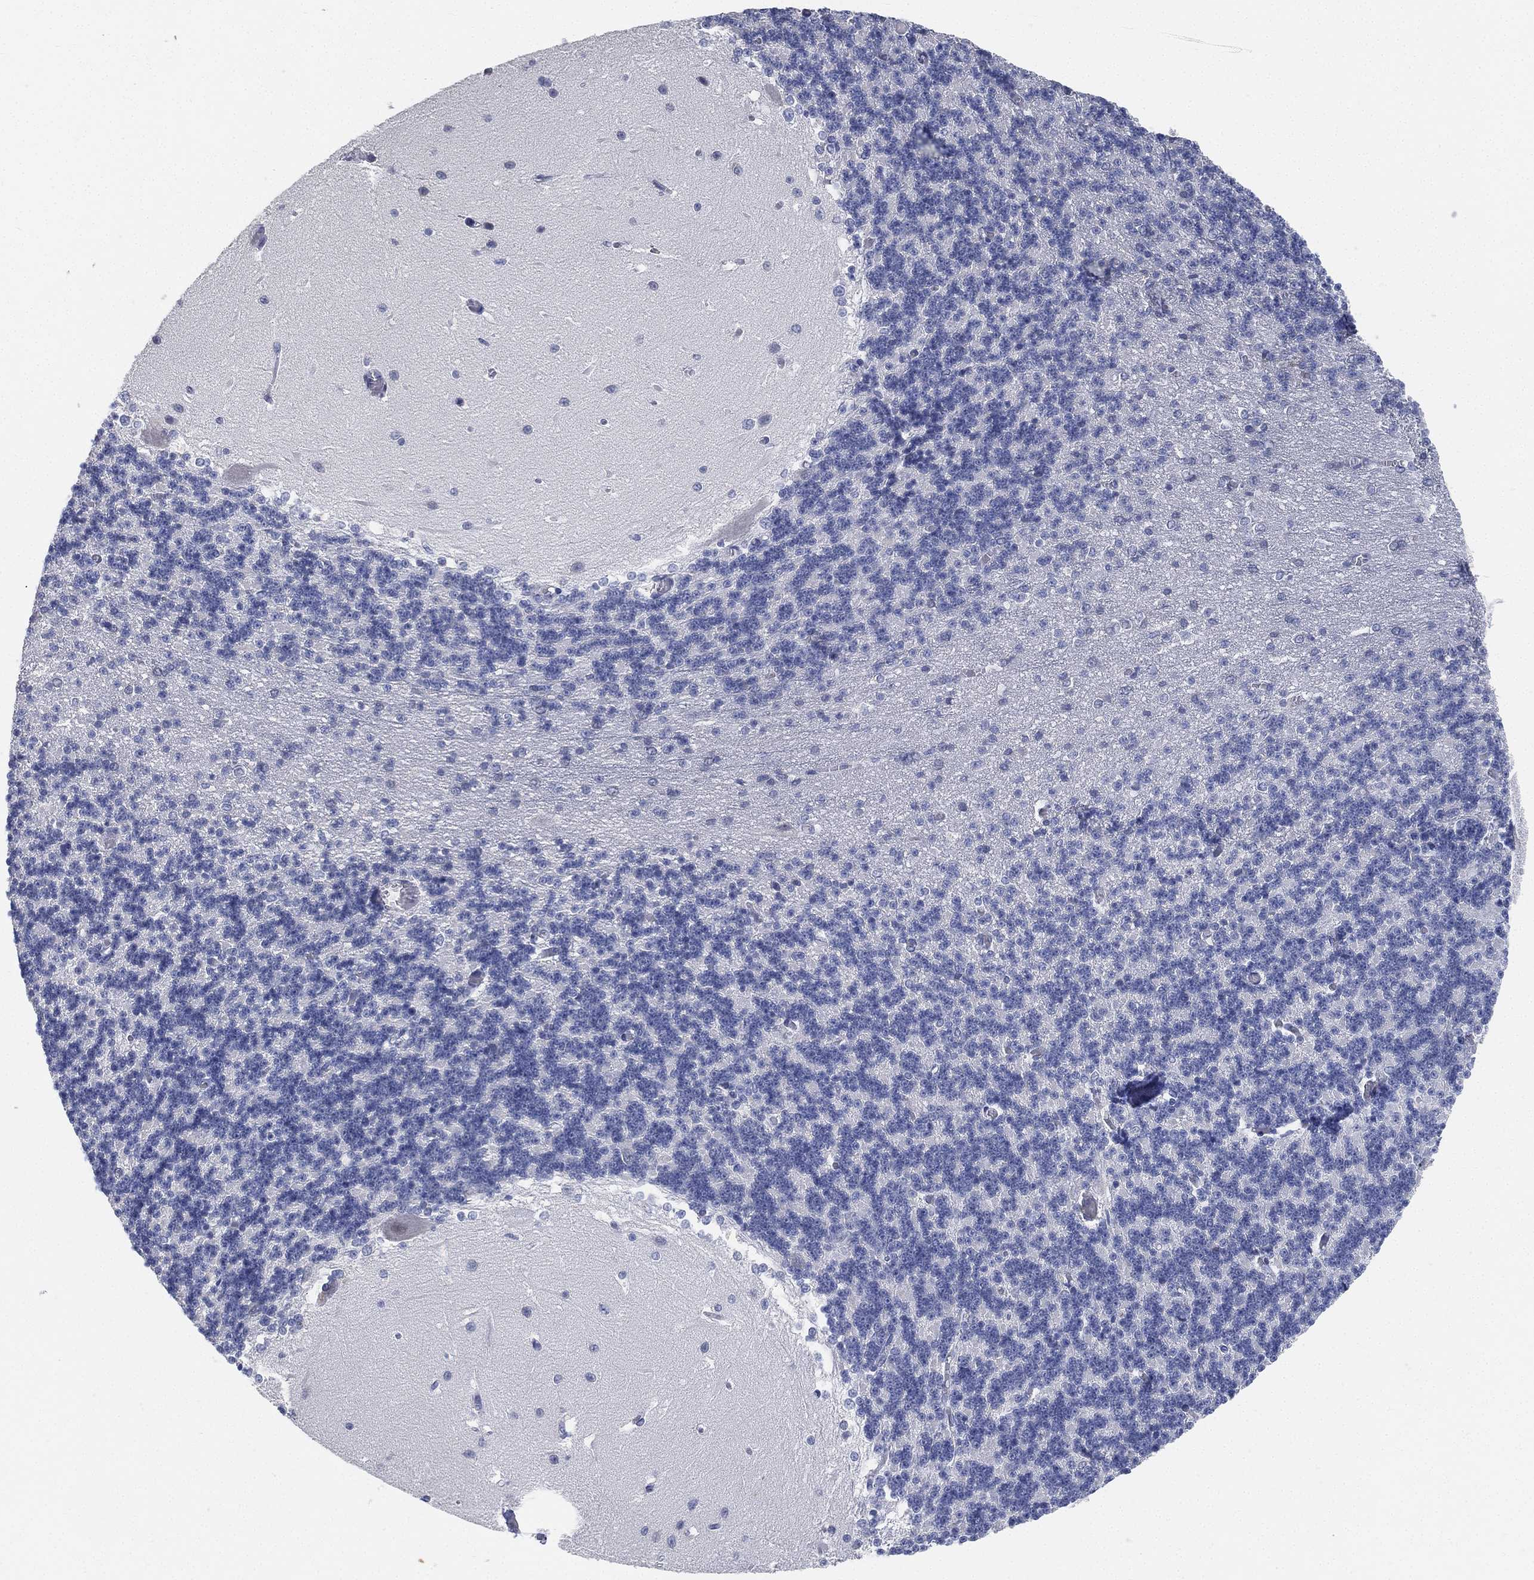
{"staining": {"intensity": "negative", "quantity": "none", "location": "none"}, "tissue": "cerebellum", "cell_type": "Cells in granular layer", "image_type": "normal", "snomed": [{"axis": "morphology", "description": "Normal tissue, NOS"}, {"axis": "topography", "description": "Cerebellum"}], "caption": "High power microscopy micrograph of an IHC image of benign cerebellum, revealing no significant positivity in cells in granular layer. (DAB IHC with hematoxylin counter stain).", "gene": "FAM187B", "patient": {"sex": "male", "age": 37}}